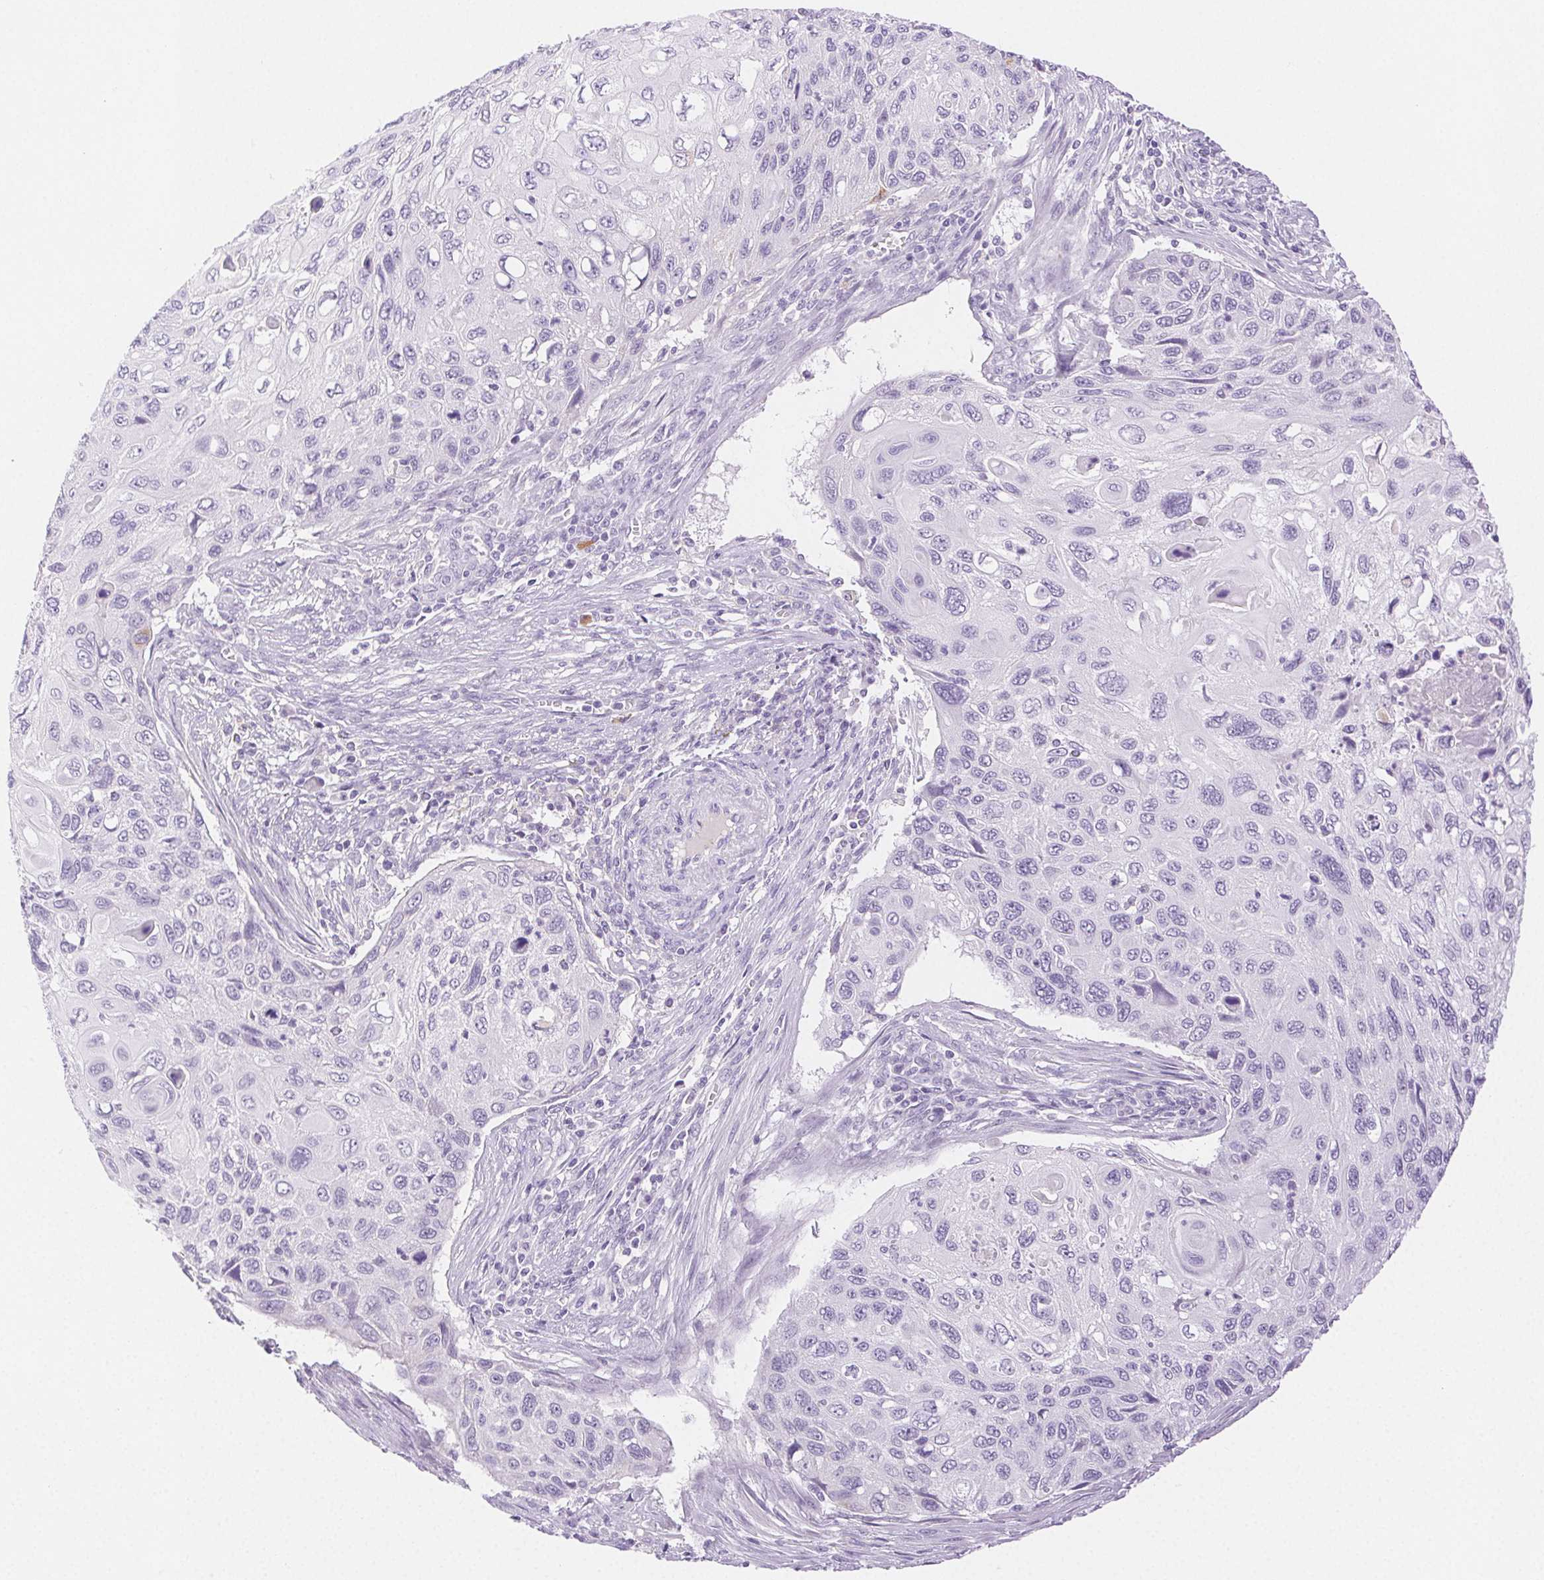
{"staining": {"intensity": "negative", "quantity": "none", "location": "none"}, "tissue": "cervical cancer", "cell_type": "Tumor cells", "image_type": "cancer", "snomed": [{"axis": "morphology", "description": "Squamous cell carcinoma, NOS"}, {"axis": "topography", "description": "Cervix"}], "caption": "Human cervical cancer stained for a protein using immunohistochemistry (IHC) shows no staining in tumor cells.", "gene": "SPACA4", "patient": {"sex": "female", "age": 70}}